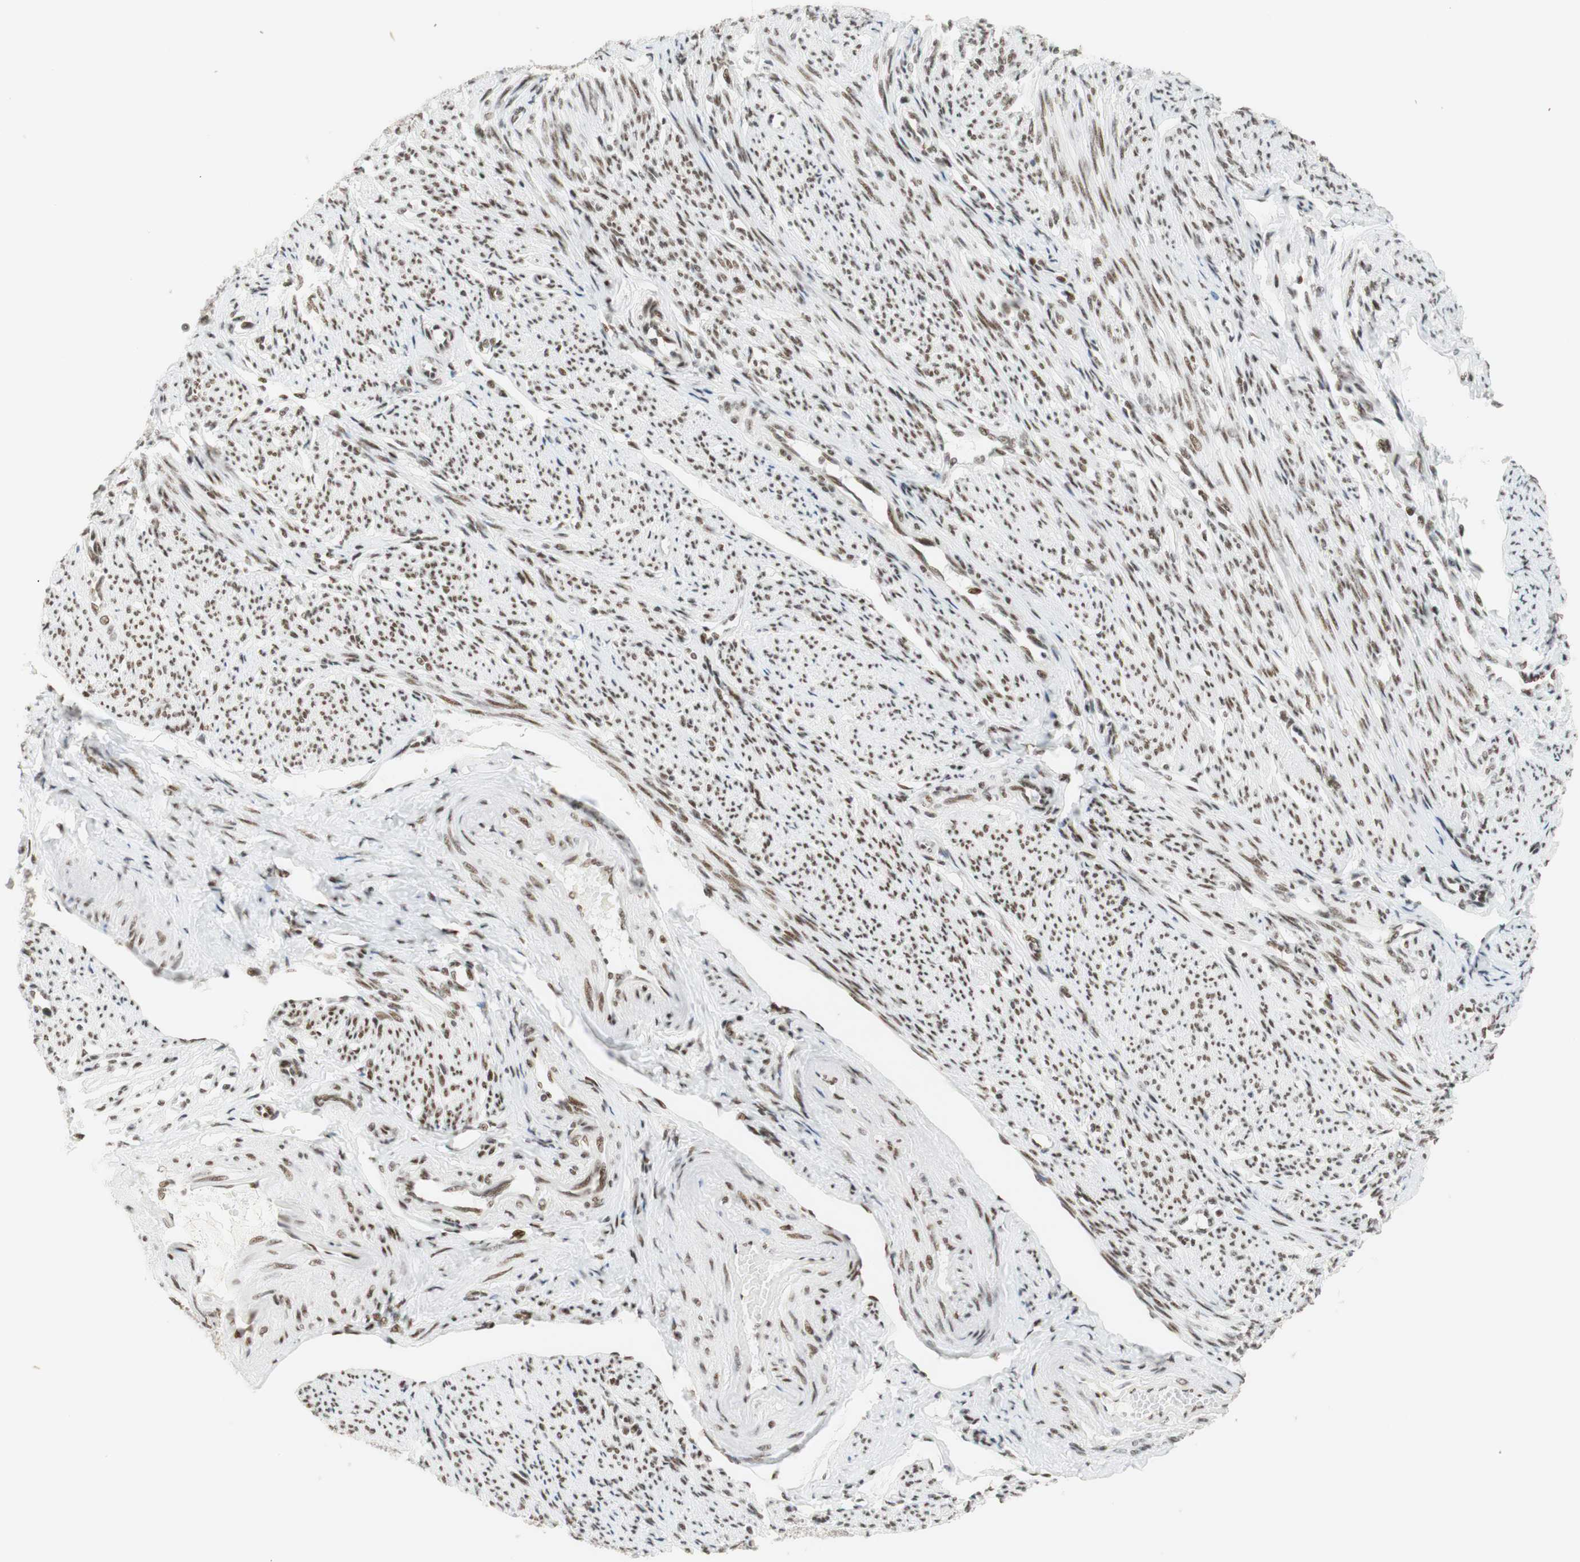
{"staining": {"intensity": "moderate", "quantity": ">75%", "location": "nuclear"}, "tissue": "smooth muscle", "cell_type": "Smooth muscle cells", "image_type": "normal", "snomed": [{"axis": "morphology", "description": "Normal tissue, NOS"}, {"axis": "topography", "description": "Smooth muscle"}], "caption": "Immunohistochemical staining of benign smooth muscle demonstrates medium levels of moderate nuclear staining in about >75% of smooth muscle cells.", "gene": "RNF20", "patient": {"sex": "female", "age": 65}}